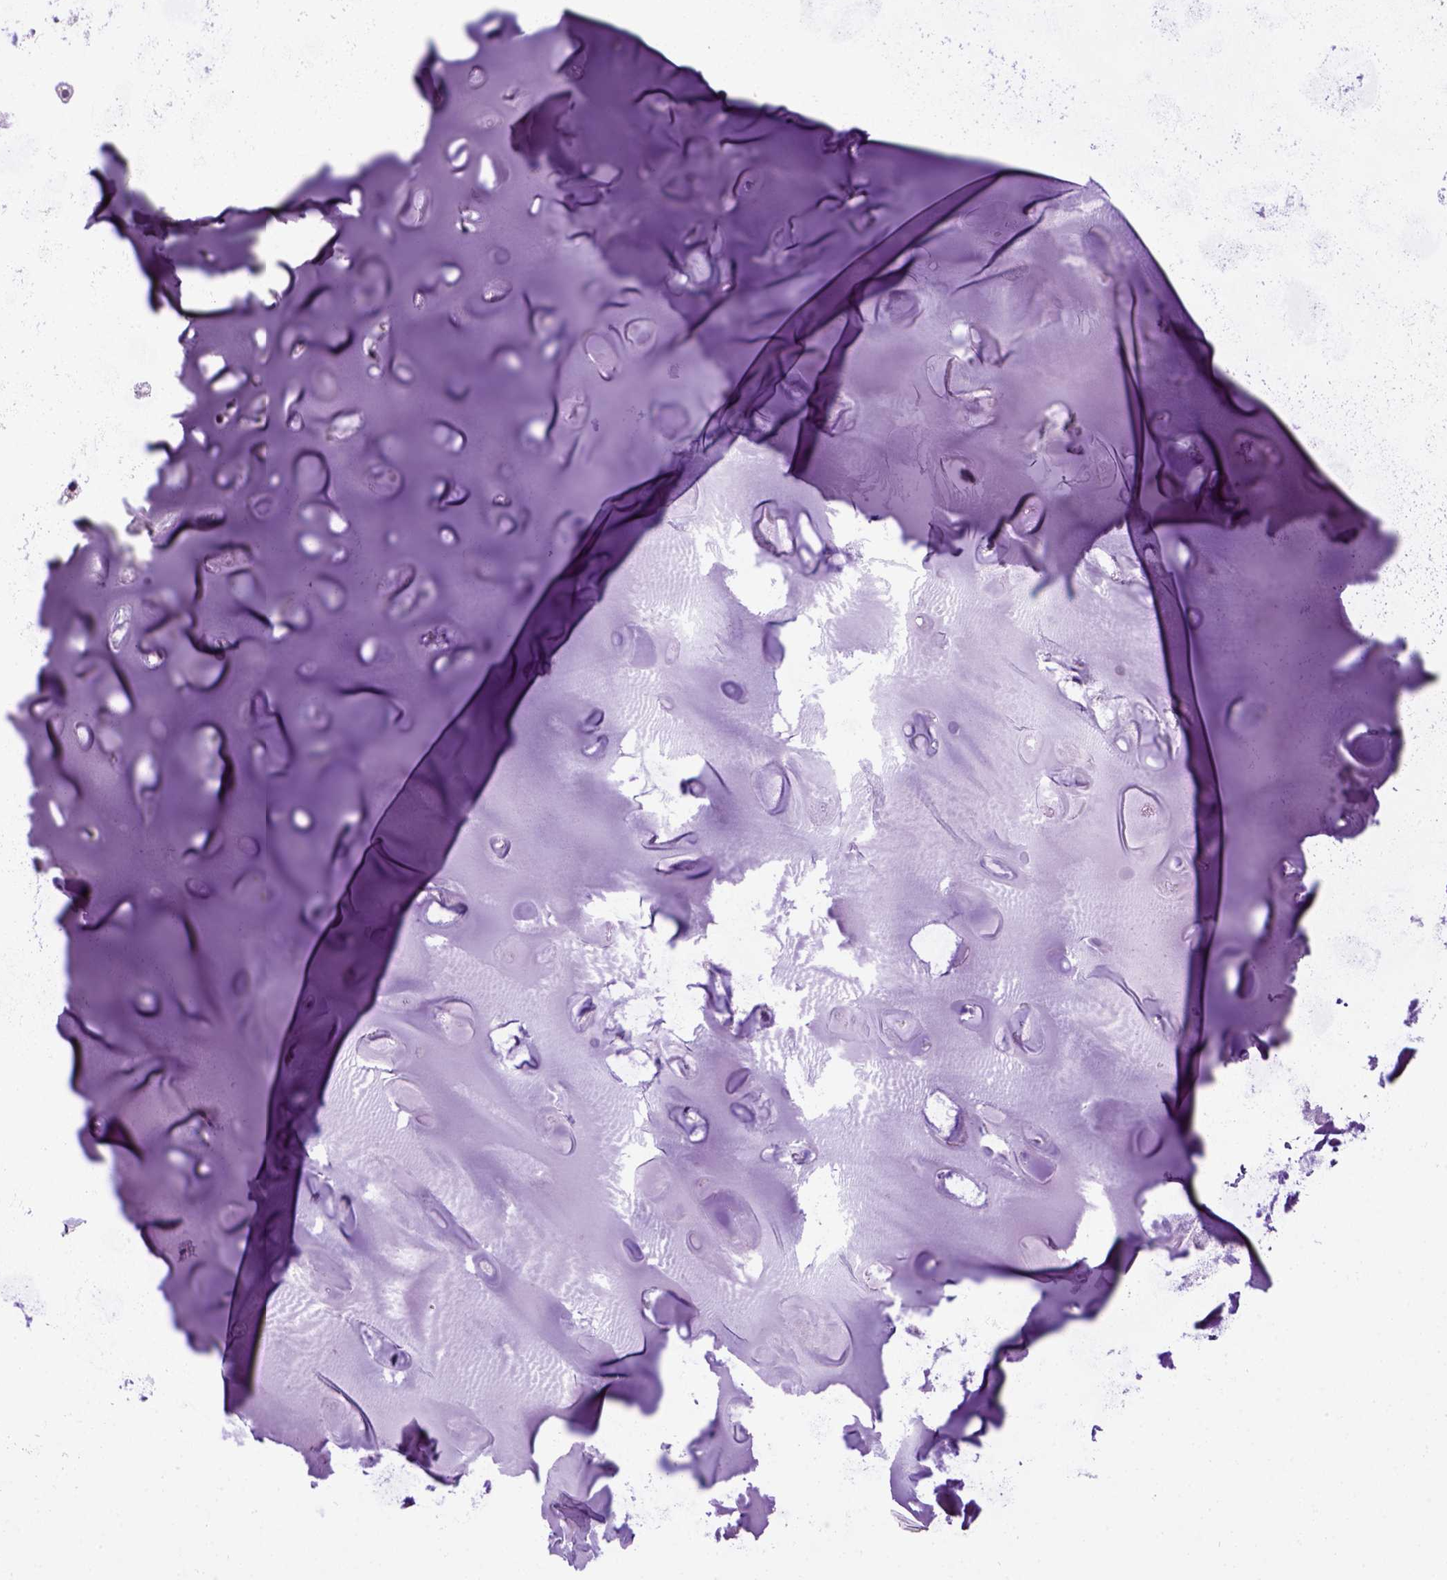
{"staining": {"intensity": "negative", "quantity": "none", "location": "none"}, "tissue": "soft tissue", "cell_type": "Chondrocytes", "image_type": "normal", "snomed": [{"axis": "morphology", "description": "Normal tissue, NOS"}, {"axis": "topography", "description": "Cartilage tissue"}], "caption": "A histopathology image of human soft tissue is negative for staining in chondrocytes. Nuclei are stained in blue.", "gene": "CDH1", "patient": {"sex": "male", "age": 62}}